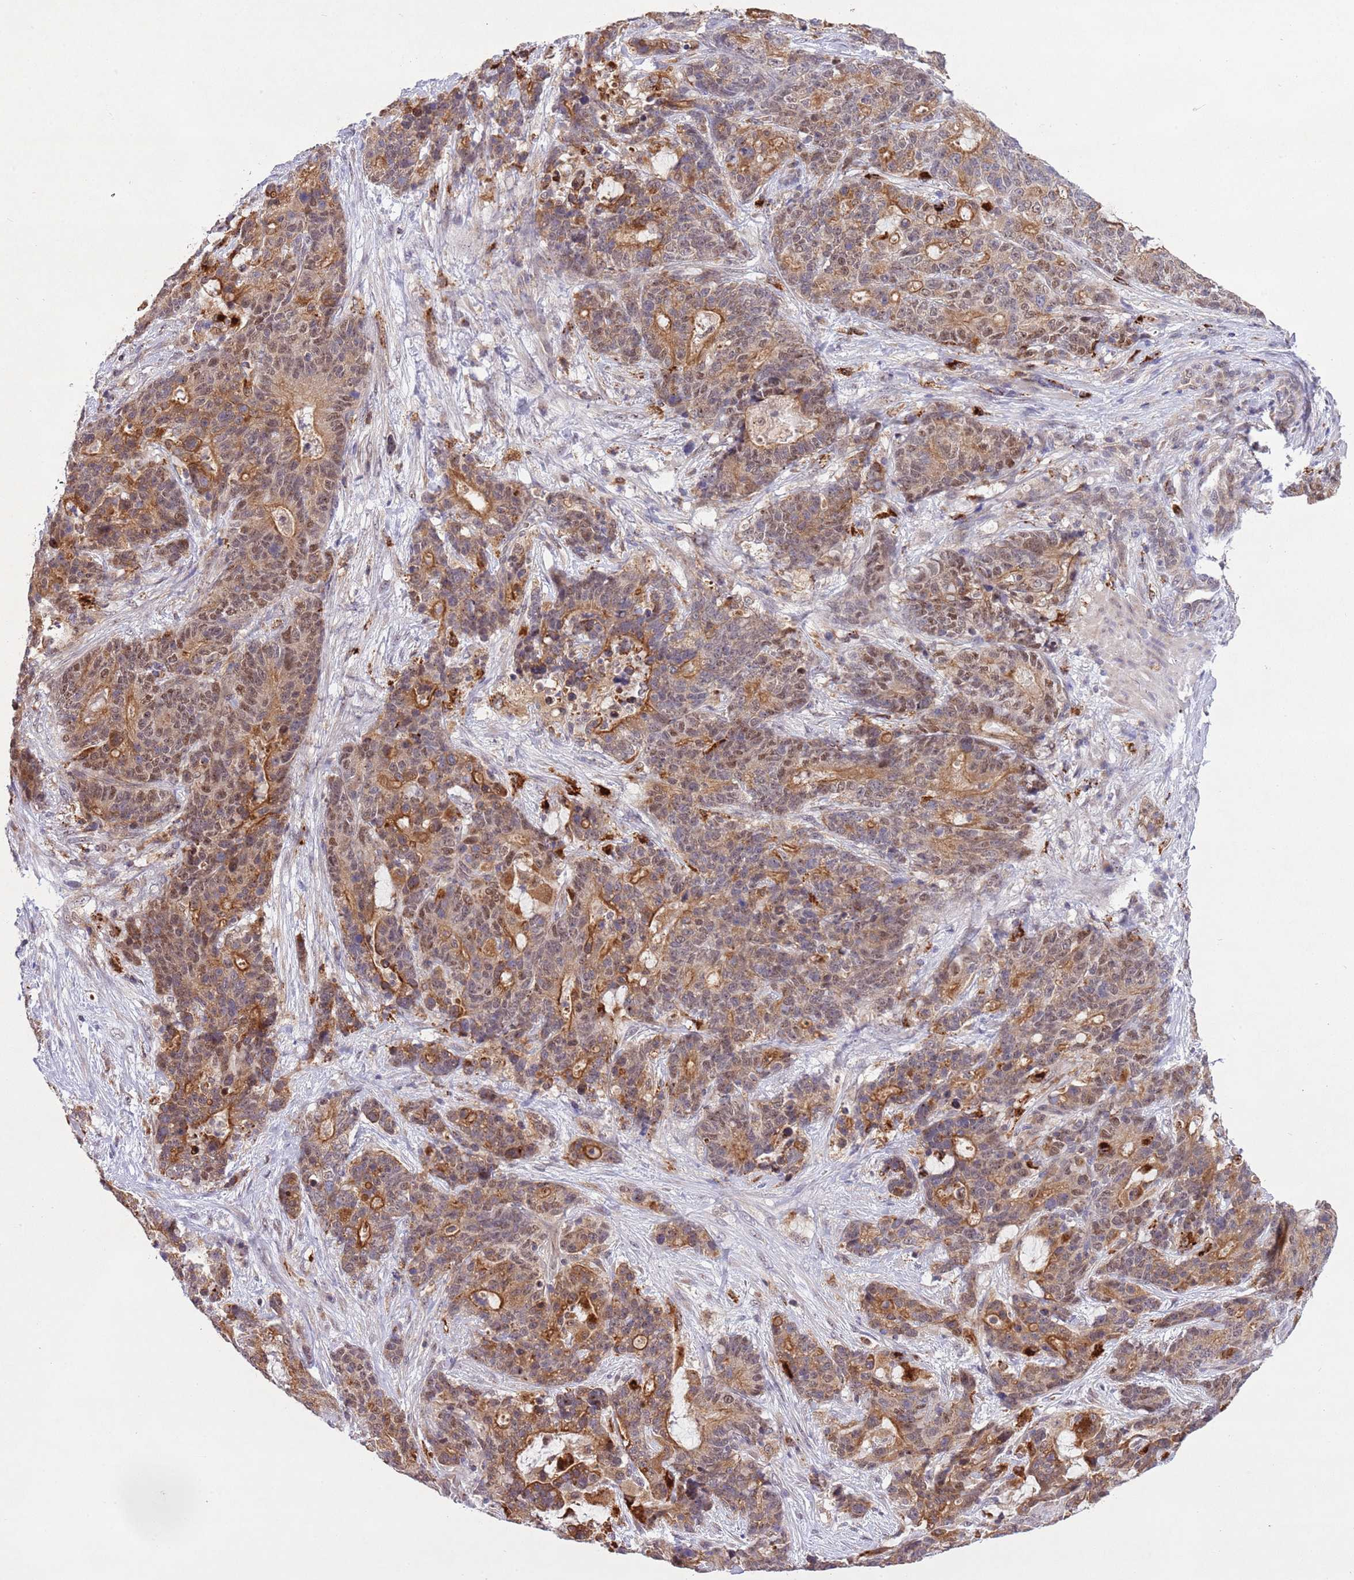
{"staining": {"intensity": "moderate", "quantity": ">75%", "location": "cytoplasmic/membranous,nuclear"}, "tissue": "stomach cancer", "cell_type": "Tumor cells", "image_type": "cancer", "snomed": [{"axis": "morphology", "description": "Normal tissue, NOS"}, {"axis": "morphology", "description": "Adenocarcinoma, NOS"}, {"axis": "topography", "description": "Stomach"}], "caption": "A brown stain labels moderate cytoplasmic/membranous and nuclear staining of a protein in stomach adenocarcinoma tumor cells.", "gene": "TRIM27", "patient": {"sex": "female", "age": 64}}